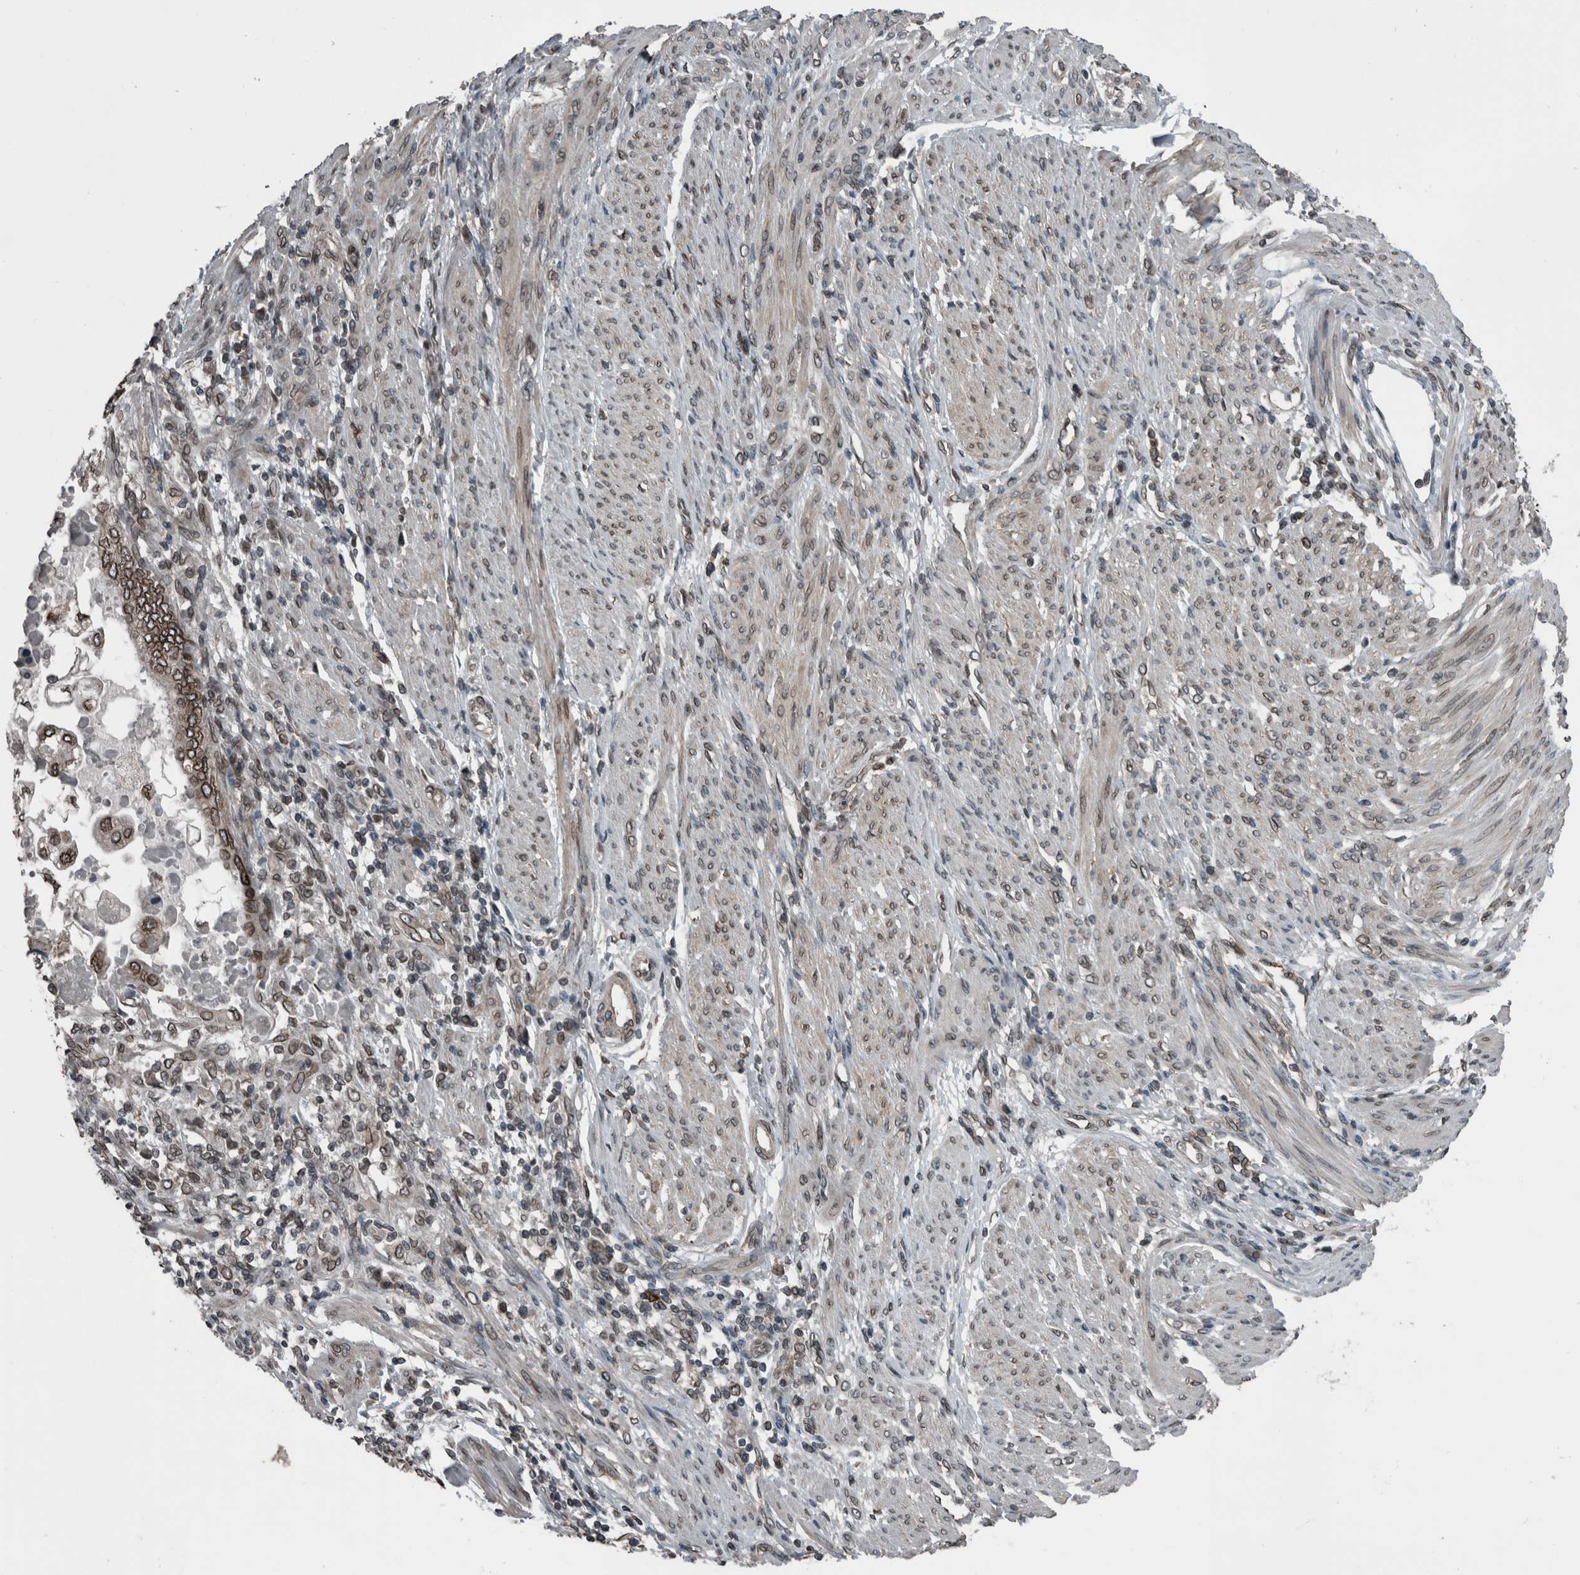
{"staining": {"intensity": "moderate", "quantity": ">75%", "location": "cytoplasmic/membranous,nuclear"}, "tissue": "endometrial cancer", "cell_type": "Tumor cells", "image_type": "cancer", "snomed": [{"axis": "morphology", "description": "Adenocarcinoma, NOS"}, {"axis": "topography", "description": "Uterus"}, {"axis": "topography", "description": "Endometrium"}], "caption": "This histopathology image exhibits endometrial cancer stained with immunohistochemistry to label a protein in brown. The cytoplasmic/membranous and nuclear of tumor cells show moderate positivity for the protein. Nuclei are counter-stained blue.", "gene": "RANBP2", "patient": {"sex": "female", "age": 70}}